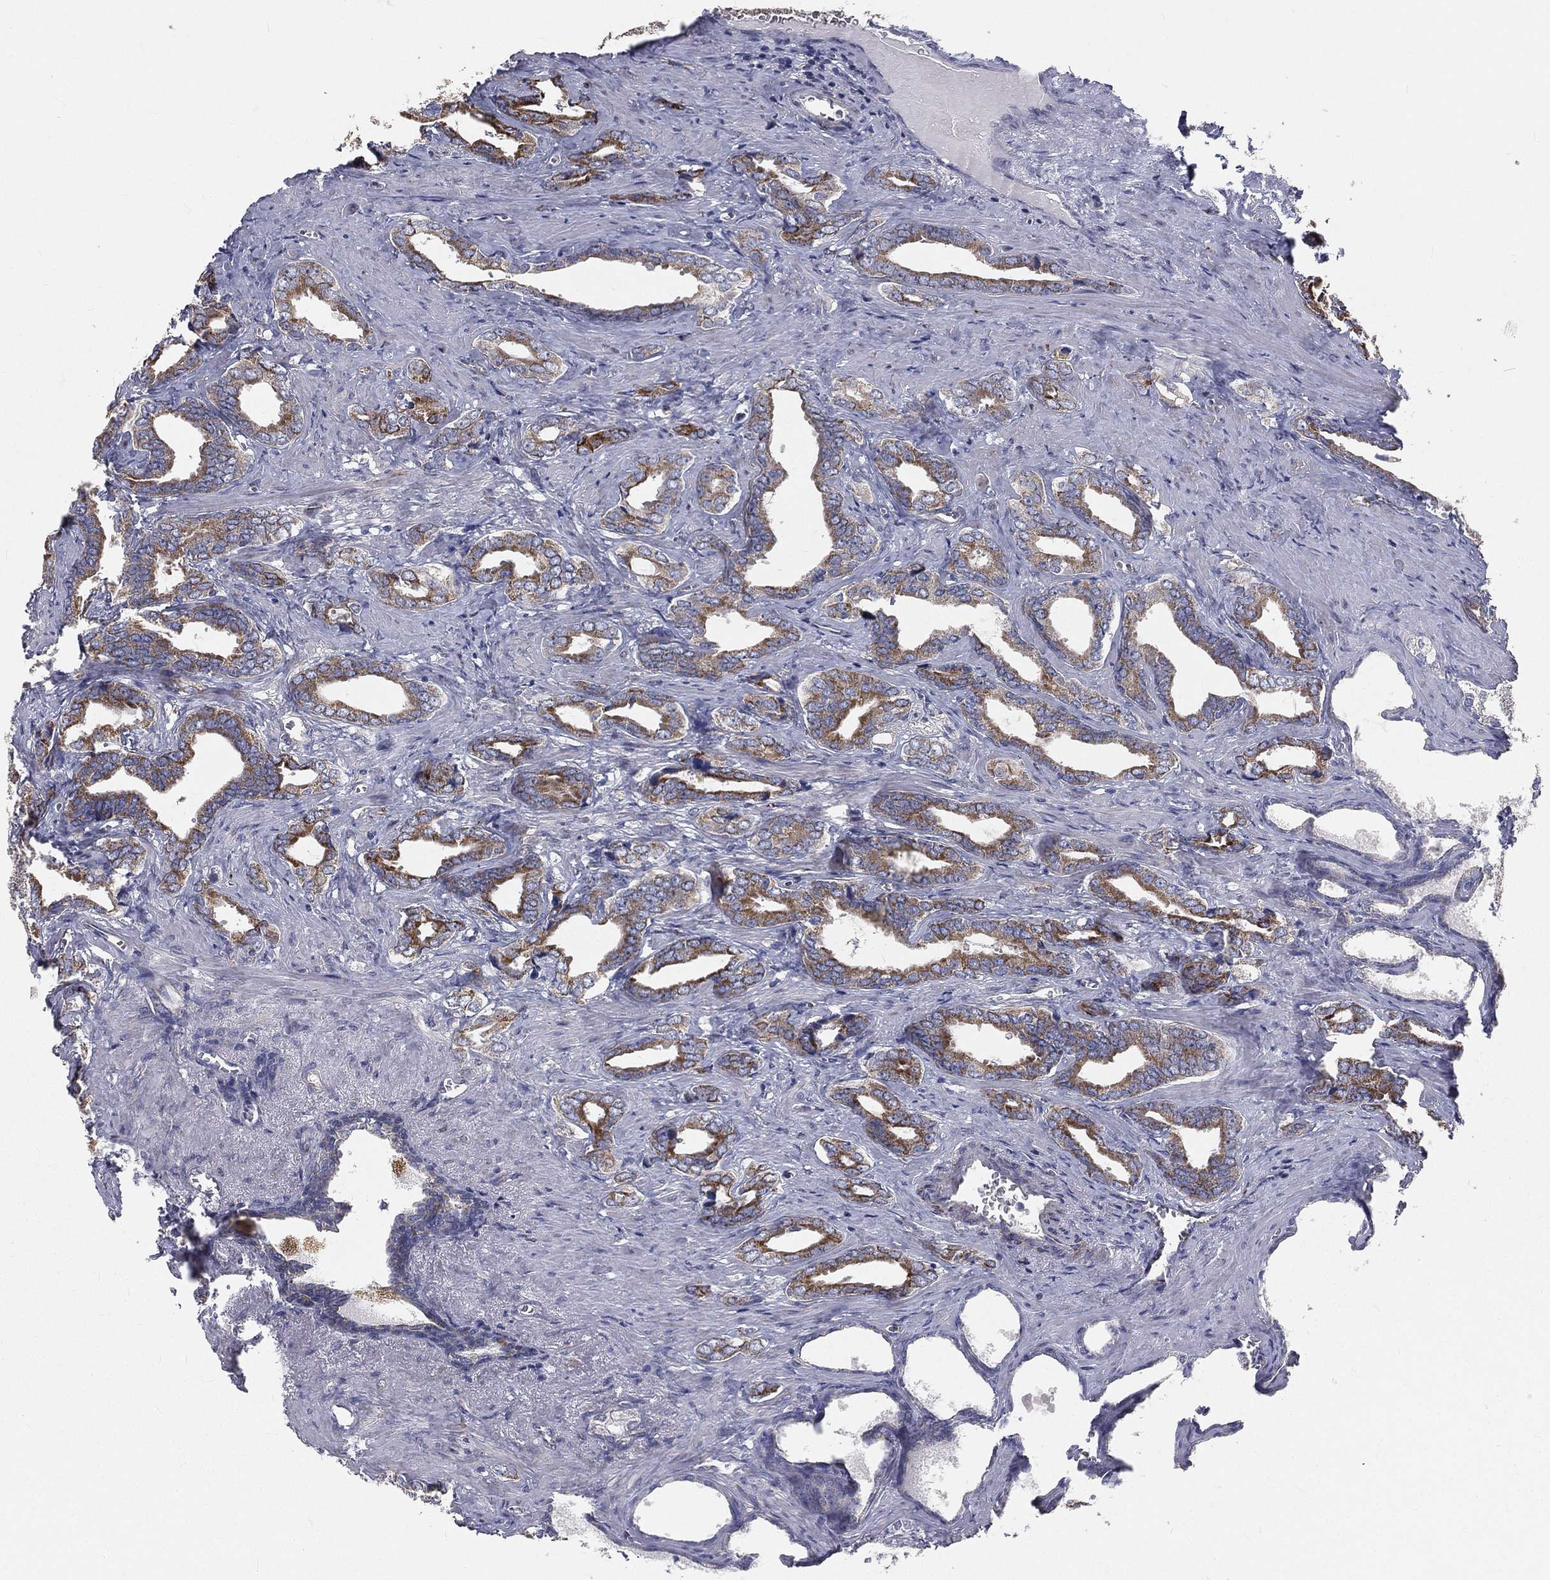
{"staining": {"intensity": "strong", "quantity": "<25%", "location": "cytoplasmic/membranous"}, "tissue": "prostate cancer", "cell_type": "Tumor cells", "image_type": "cancer", "snomed": [{"axis": "morphology", "description": "Adenocarcinoma, NOS"}, {"axis": "topography", "description": "Prostate"}], "caption": "Prostate cancer stained with a brown dye reveals strong cytoplasmic/membranous positive expression in about <25% of tumor cells.", "gene": "HADH", "patient": {"sex": "male", "age": 66}}